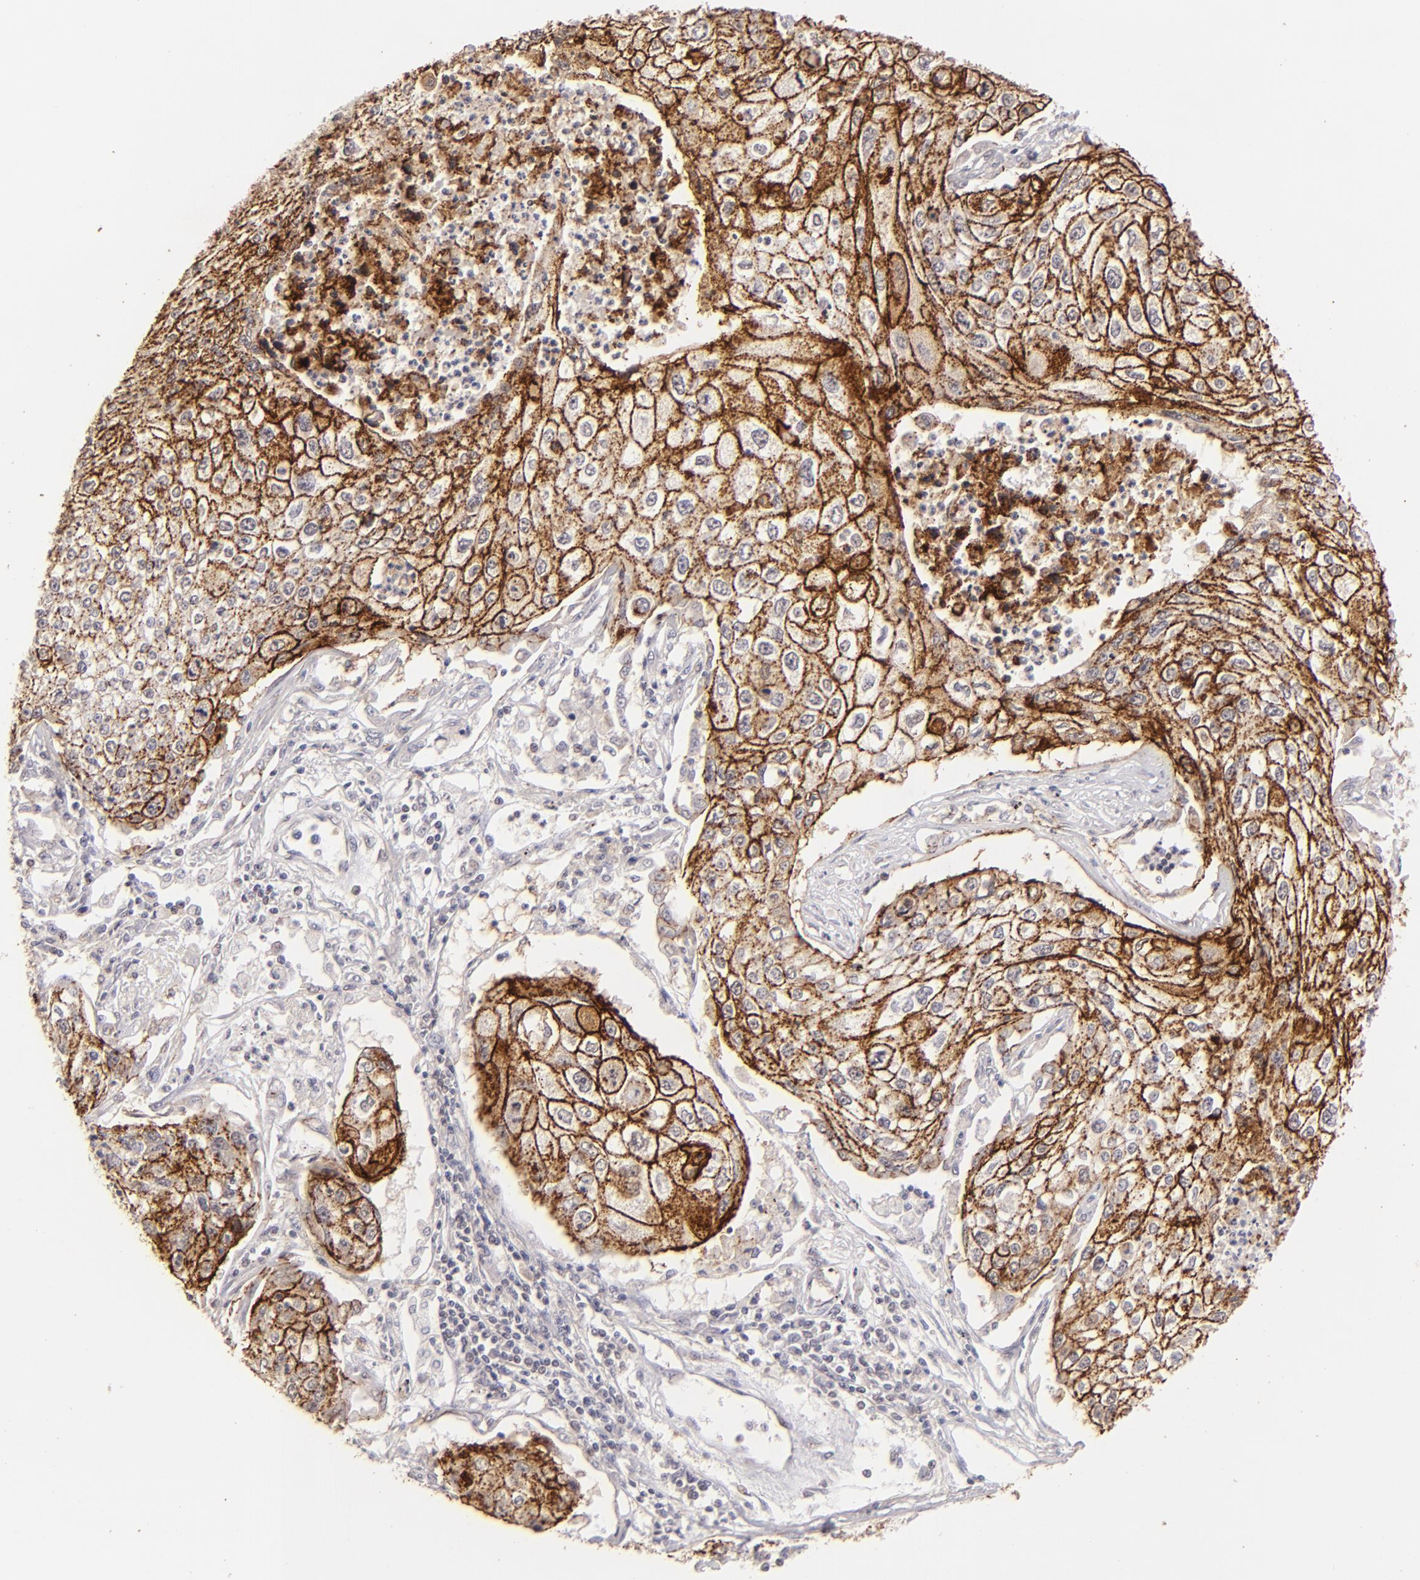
{"staining": {"intensity": "moderate", "quantity": ">75%", "location": "cytoplasmic/membranous"}, "tissue": "lung cancer", "cell_type": "Tumor cells", "image_type": "cancer", "snomed": [{"axis": "morphology", "description": "Squamous cell carcinoma, NOS"}, {"axis": "topography", "description": "Lung"}], "caption": "The immunohistochemical stain shows moderate cytoplasmic/membranous positivity in tumor cells of lung cancer tissue. The staining is performed using DAB (3,3'-diaminobenzidine) brown chromogen to label protein expression. The nuclei are counter-stained blue using hematoxylin.", "gene": "CLDN1", "patient": {"sex": "male", "age": 75}}